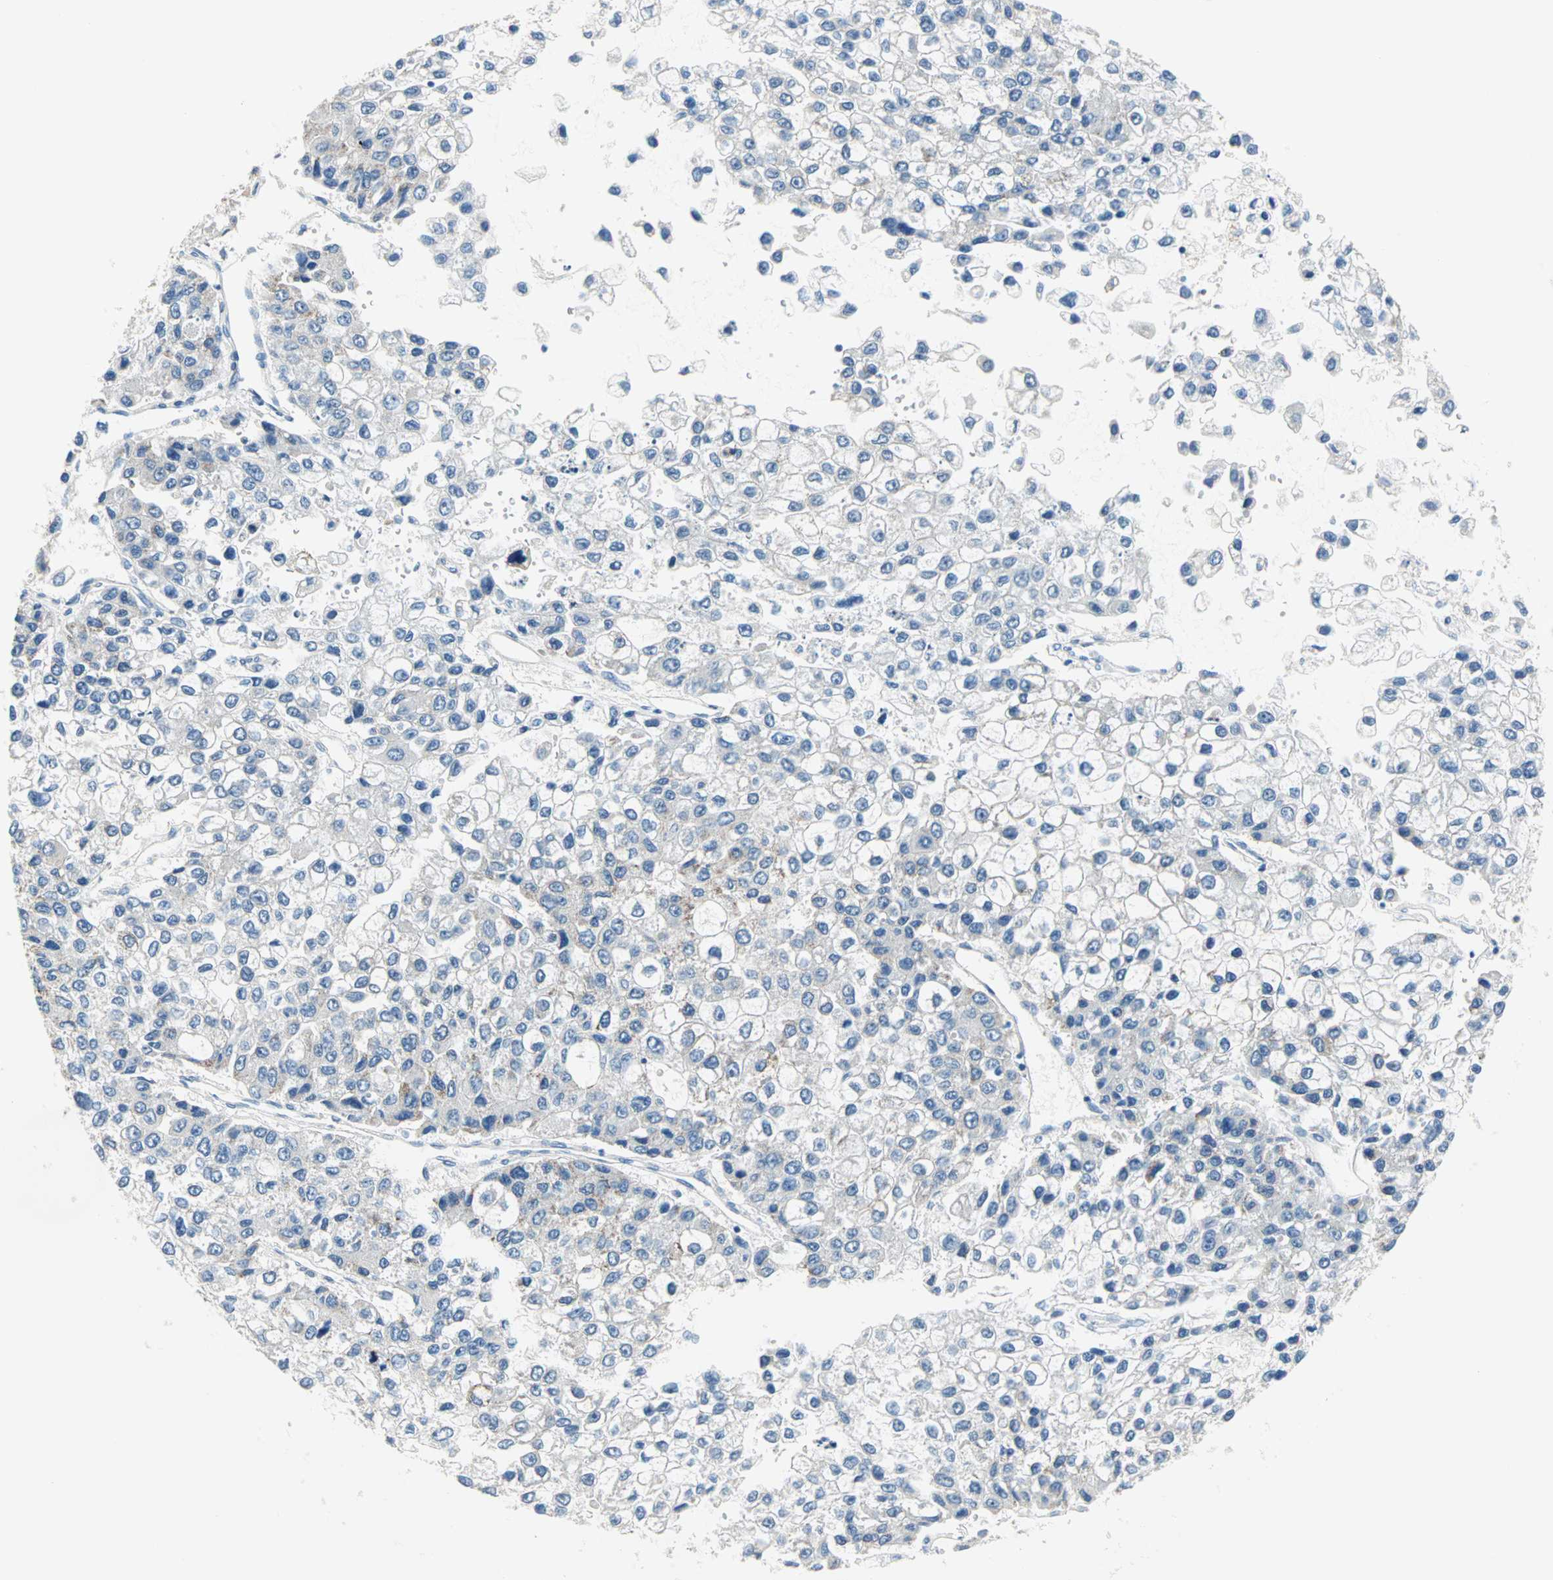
{"staining": {"intensity": "weak", "quantity": "<25%", "location": "cytoplasmic/membranous"}, "tissue": "liver cancer", "cell_type": "Tumor cells", "image_type": "cancer", "snomed": [{"axis": "morphology", "description": "Carcinoma, Hepatocellular, NOS"}, {"axis": "topography", "description": "Liver"}], "caption": "The image demonstrates no significant positivity in tumor cells of liver cancer (hepatocellular carcinoma).", "gene": "MPI", "patient": {"sex": "female", "age": 66}}